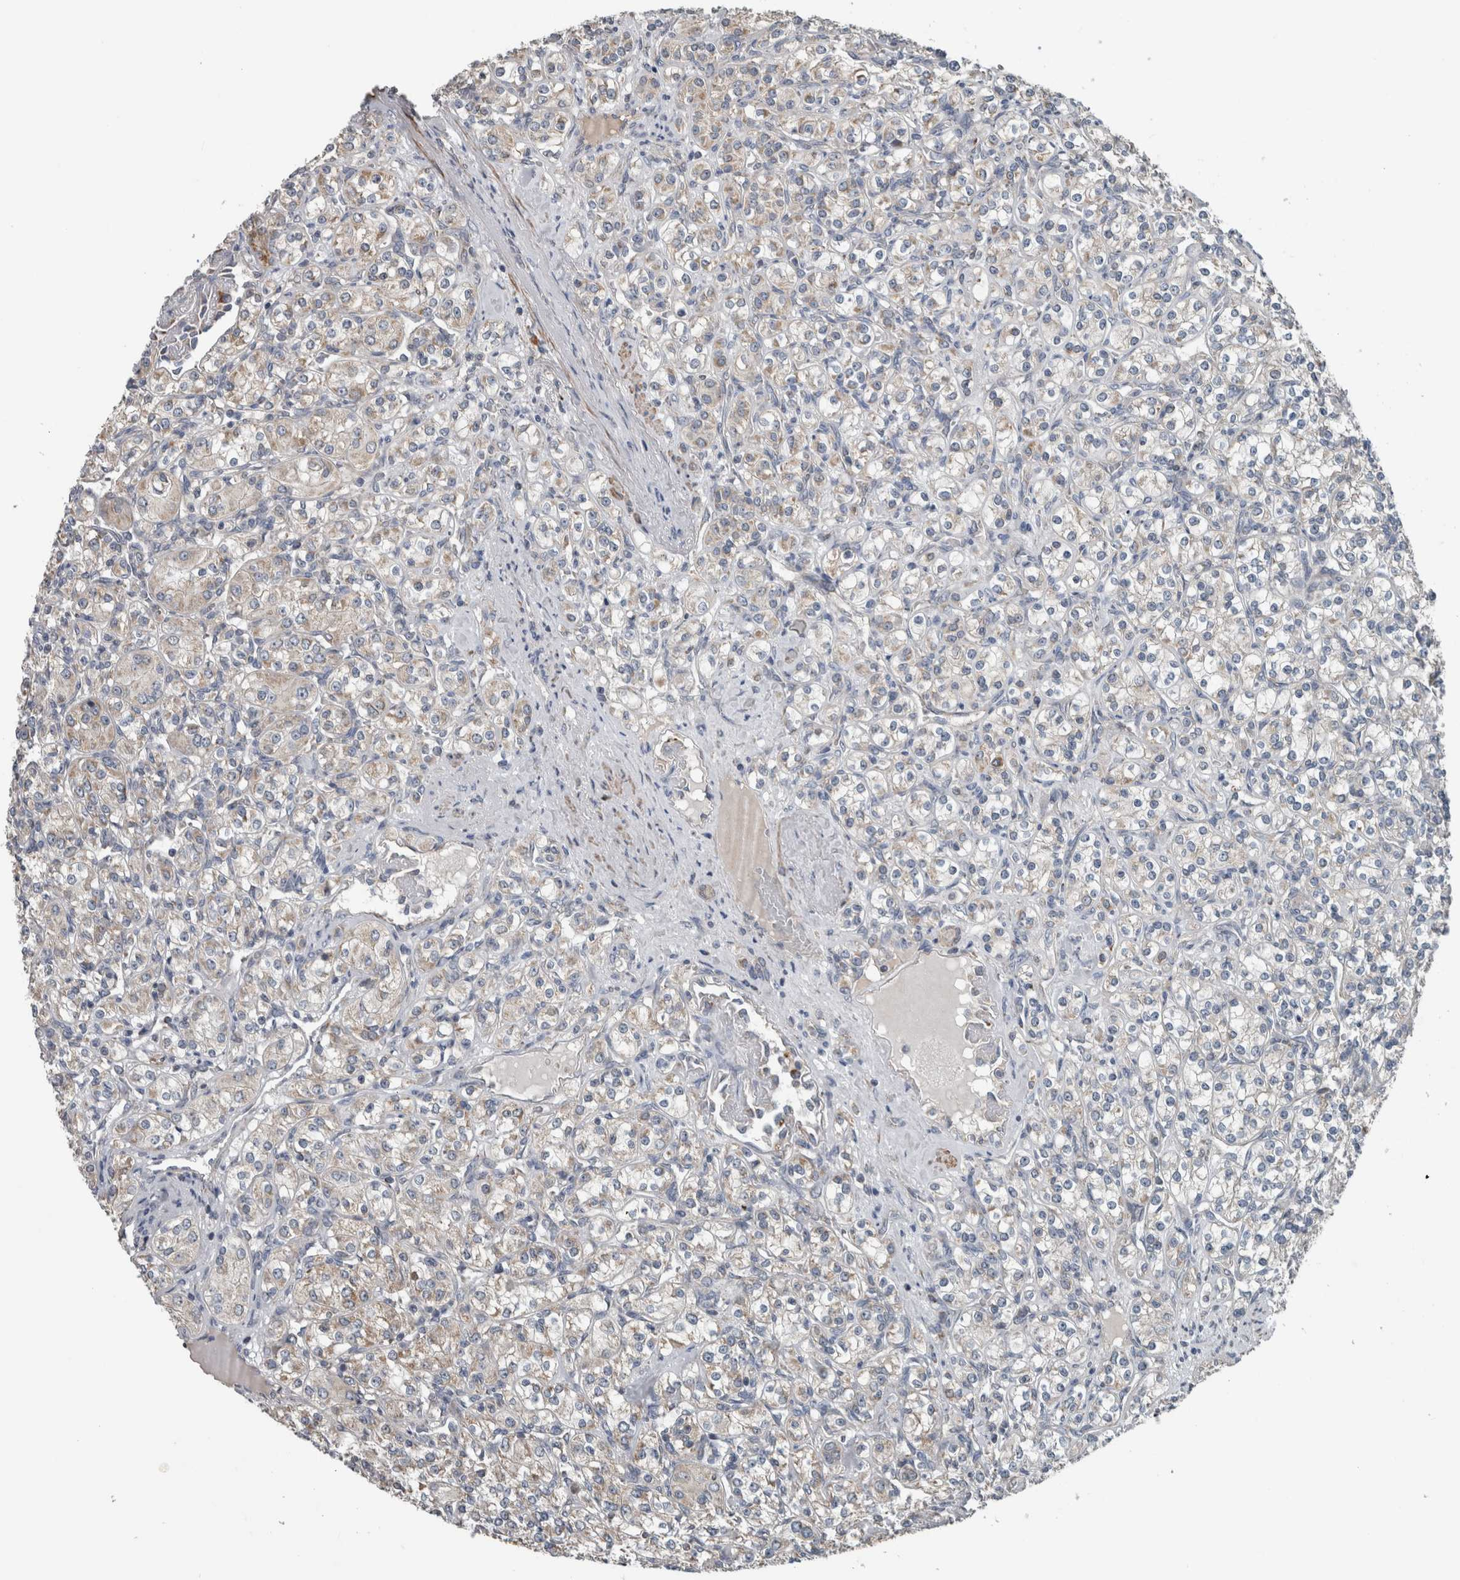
{"staining": {"intensity": "weak", "quantity": "25%-75%", "location": "cytoplasmic/membranous"}, "tissue": "renal cancer", "cell_type": "Tumor cells", "image_type": "cancer", "snomed": [{"axis": "morphology", "description": "Adenocarcinoma, NOS"}, {"axis": "topography", "description": "Kidney"}], "caption": "IHC image of neoplastic tissue: human renal cancer (adenocarcinoma) stained using immunohistochemistry (IHC) demonstrates low levels of weak protein expression localized specifically in the cytoplasmic/membranous of tumor cells, appearing as a cytoplasmic/membranous brown color.", "gene": "ARMC1", "patient": {"sex": "male", "age": 77}}